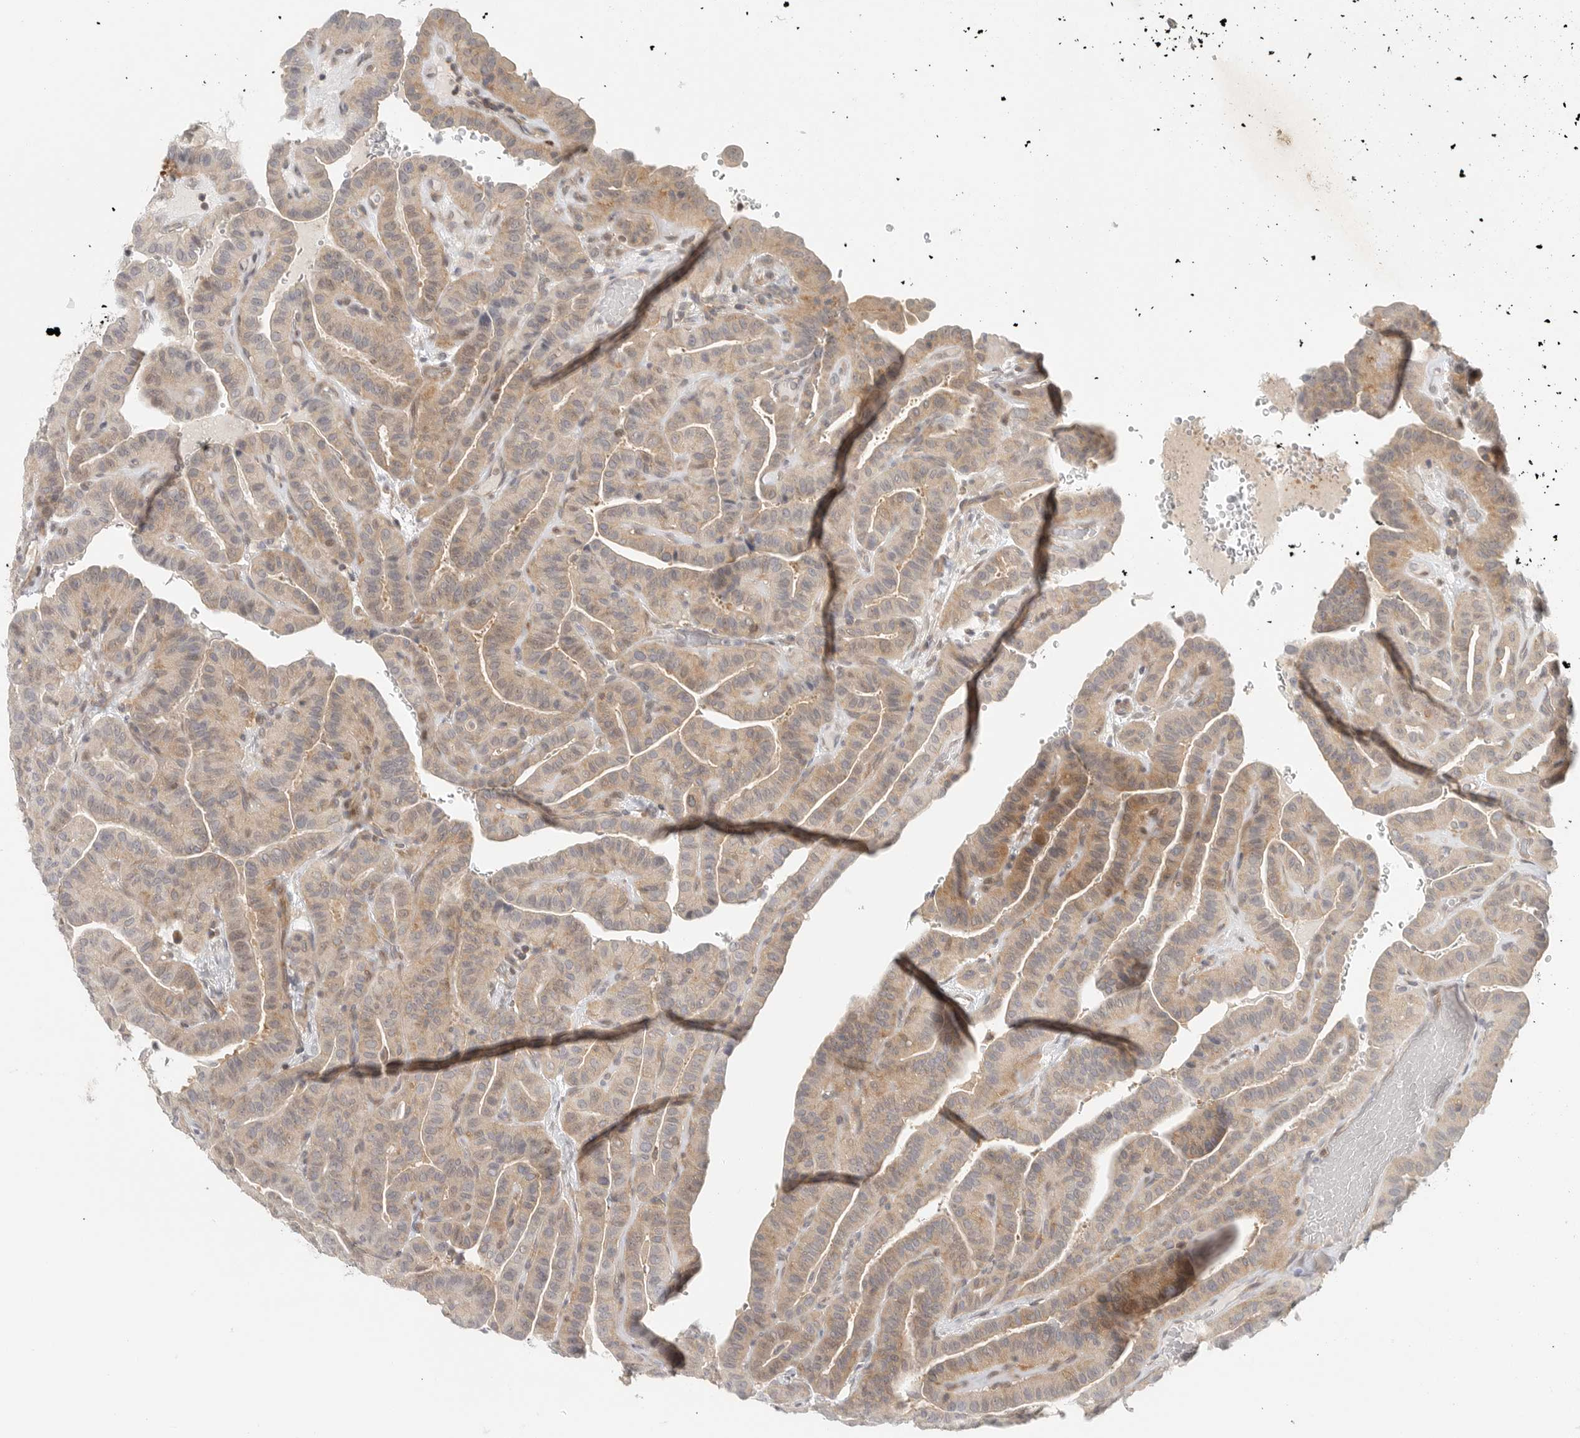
{"staining": {"intensity": "moderate", "quantity": "<25%", "location": "cytoplasmic/membranous"}, "tissue": "thyroid cancer", "cell_type": "Tumor cells", "image_type": "cancer", "snomed": [{"axis": "morphology", "description": "Papillary adenocarcinoma, NOS"}, {"axis": "topography", "description": "Thyroid gland"}], "caption": "Human papillary adenocarcinoma (thyroid) stained with a brown dye shows moderate cytoplasmic/membranous positive expression in approximately <25% of tumor cells.", "gene": "HDAC6", "patient": {"sex": "male", "age": 77}}